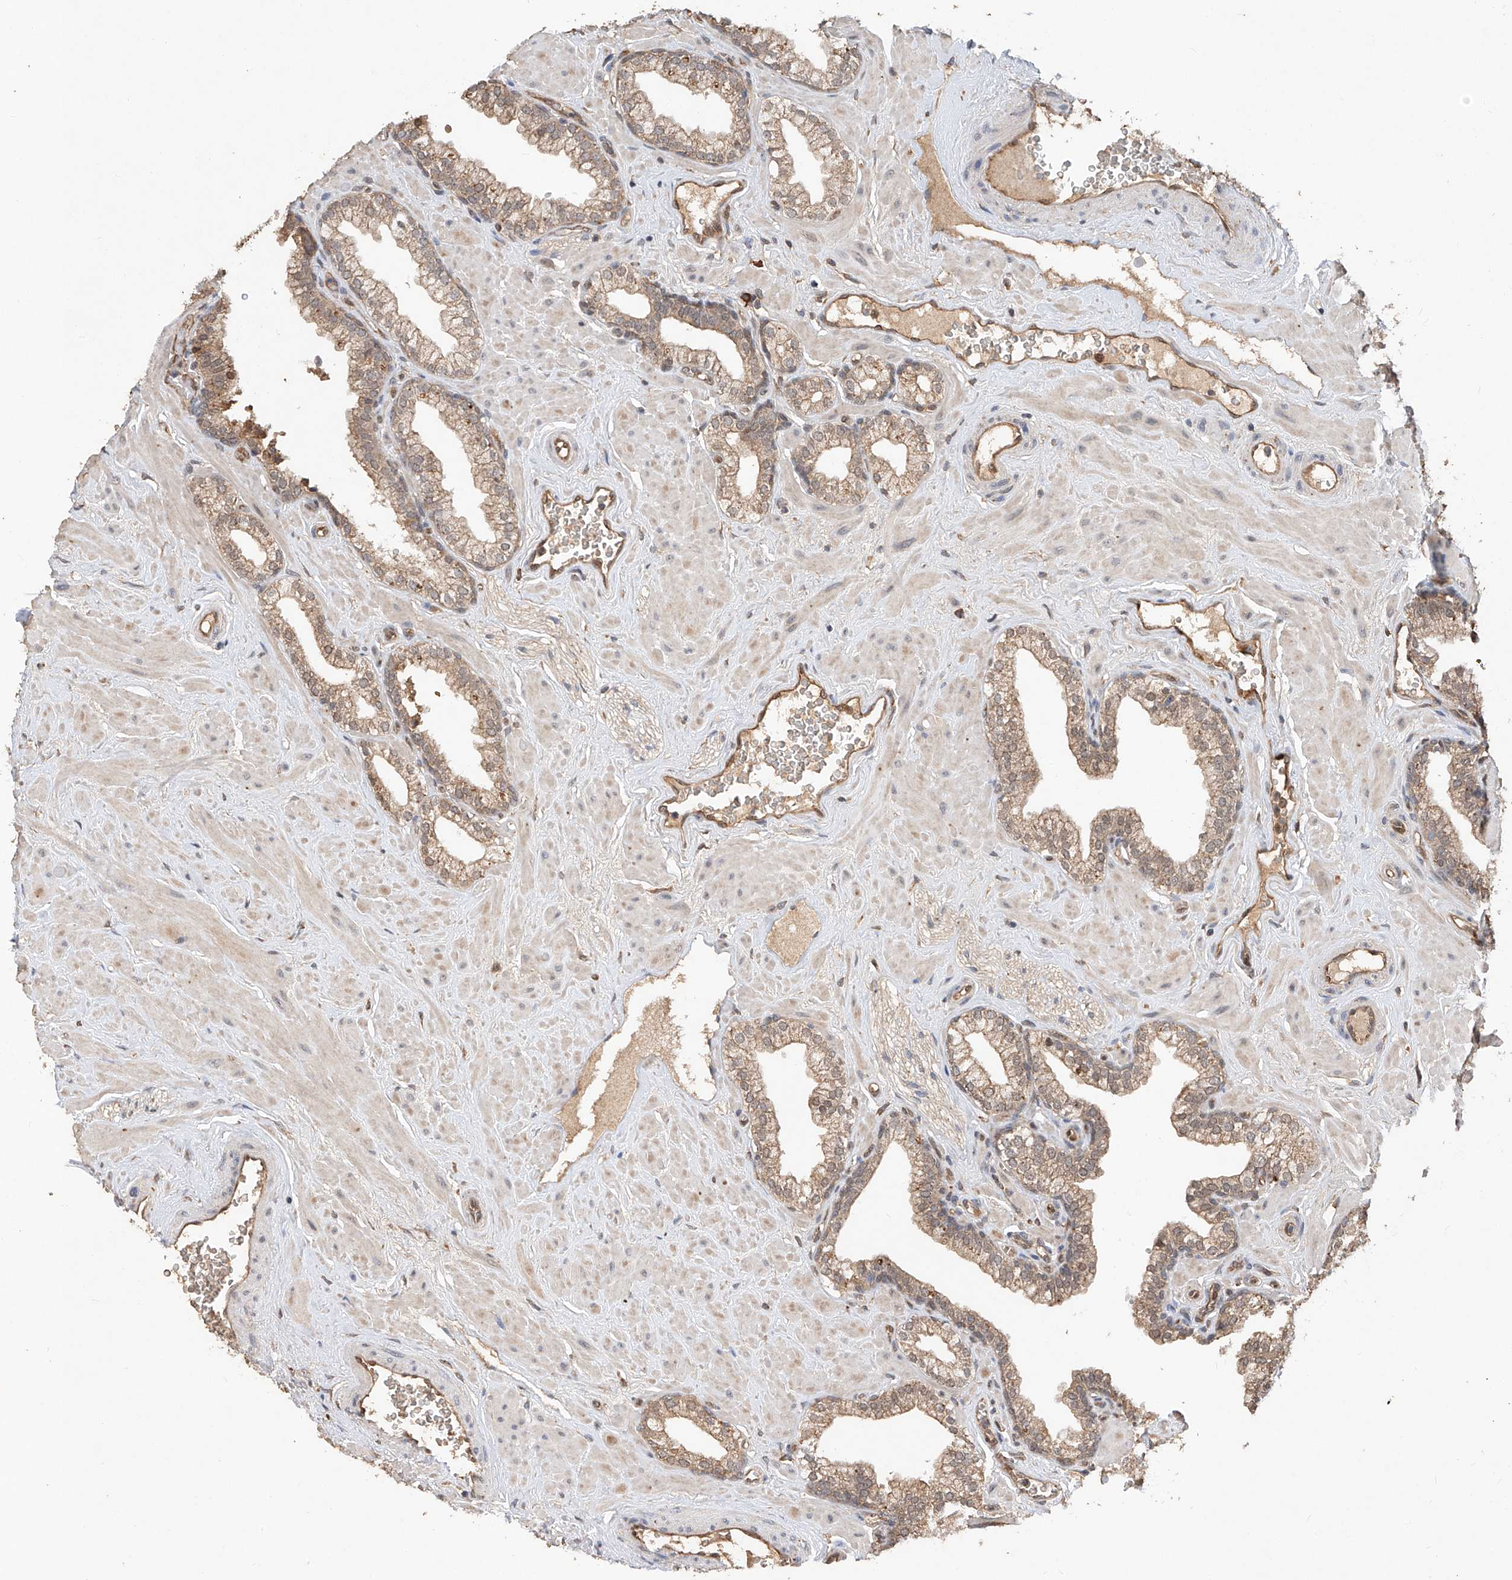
{"staining": {"intensity": "moderate", "quantity": ">75%", "location": "cytoplasmic/membranous,nuclear"}, "tissue": "prostate", "cell_type": "Glandular cells", "image_type": "normal", "snomed": [{"axis": "morphology", "description": "Normal tissue, NOS"}, {"axis": "morphology", "description": "Urothelial carcinoma, Low grade"}, {"axis": "topography", "description": "Urinary bladder"}, {"axis": "topography", "description": "Prostate"}], "caption": "Immunohistochemical staining of benign prostate shows moderate cytoplasmic/membranous,nuclear protein expression in about >75% of glandular cells.", "gene": "RILPL2", "patient": {"sex": "male", "age": 60}}